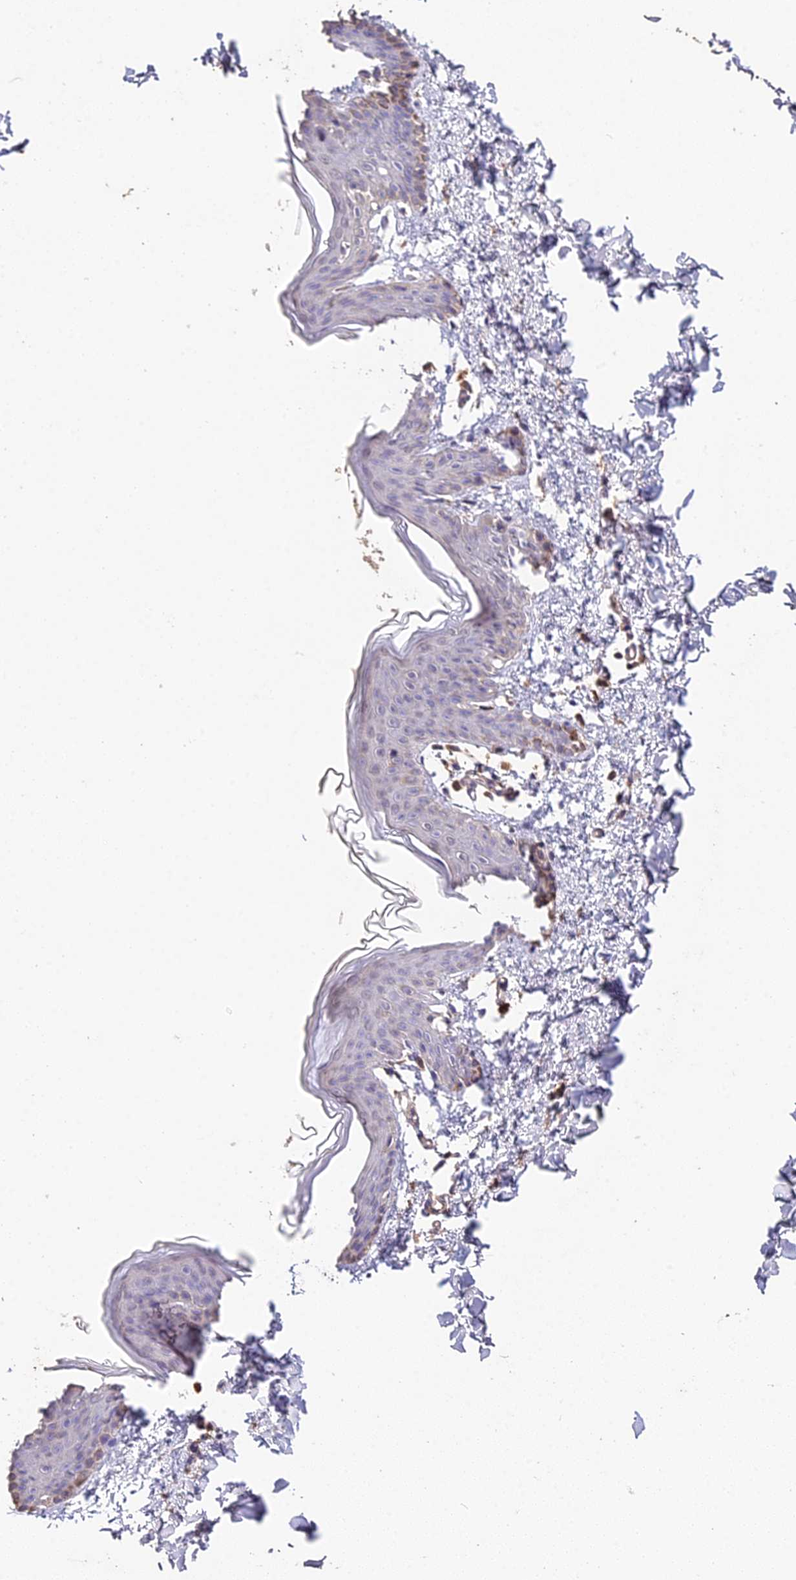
{"staining": {"intensity": "negative", "quantity": "none", "location": "none"}, "tissue": "skin", "cell_type": "Fibroblasts", "image_type": "normal", "snomed": [{"axis": "morphology", "description": "Normal tissue, NOS"}, {"axis": "topography", "description": "Skin"}], "caption": "DAB immunohistochemical staining of unremarkable human skin shows no significant expression in fibroblasts. (DAB immunohistochemistry (IHC) visualized using brightfield microscopy, high magnification).", "gene": "TPRX1", "patient": {"sex": "female", "age": 17}}